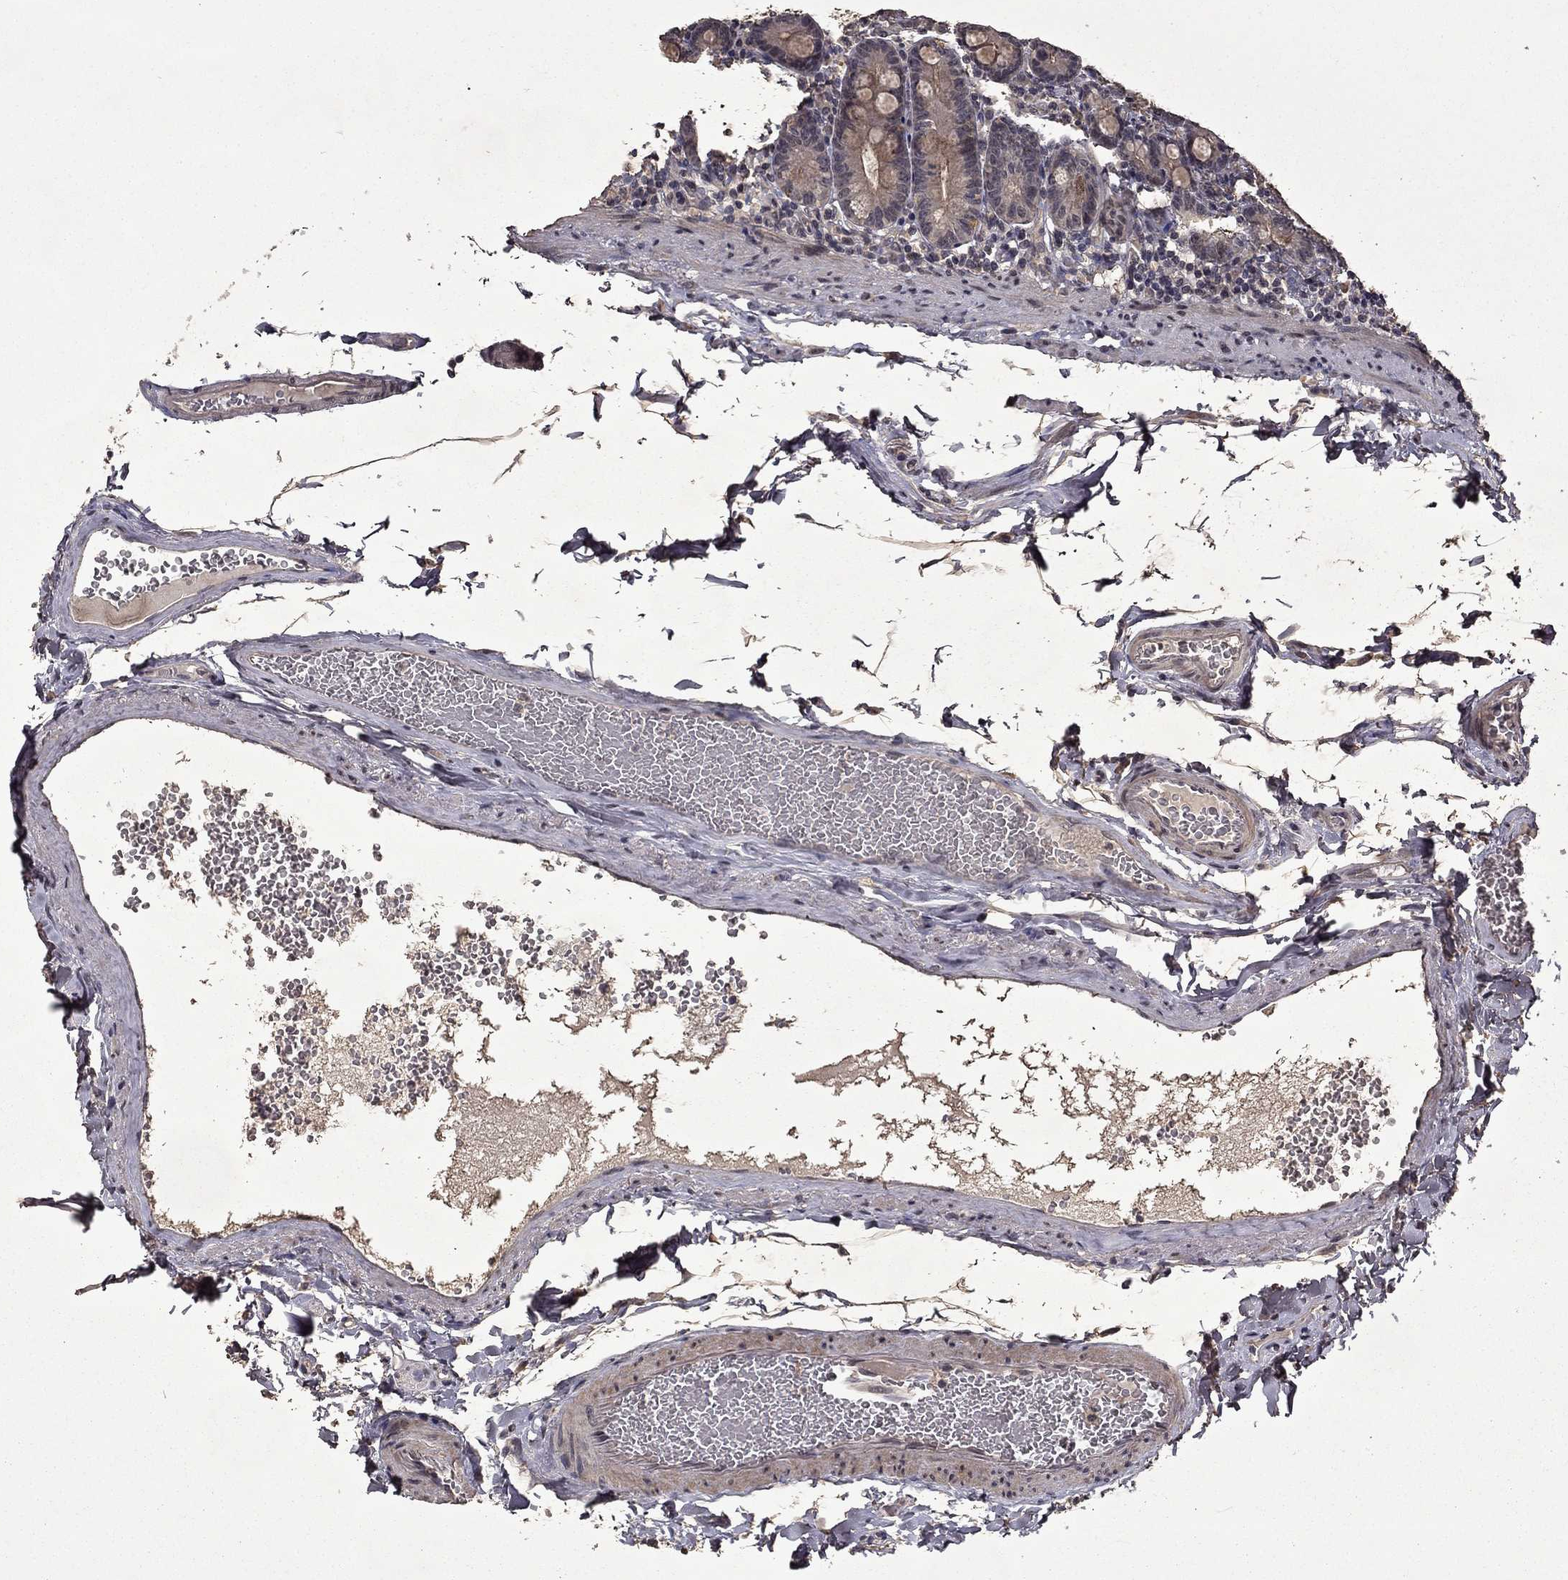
{"staining": {"intensity": "weak", "quantity": "25%-75%", "location": "cytoplasmic/membranous"}, "tissue": "duodenum", "cell_type": "Glandular cells", "image_type": "normal", "snomed": [{"axis": "morphology", "description": "Normal tissue, NOS"}, {"axis": "topography", "description": "Duodenum"}], "caption": "Immunohistochemistry (IHC) staining of unremarkable duodenum, which displays low levels of weak cytoplasmic/membranous staining in about 25%-75% of glandular cells indicating weak cytoplasmic/membranous protein positivity. The staining was performed using DAB (3,3'-diaminobenzidine) (brown) for protein detection and nuclei were counterstained in hematoxylin (blue).", "gene": "B3GAT1", "patient": {"sex": "female", "age": 67}}